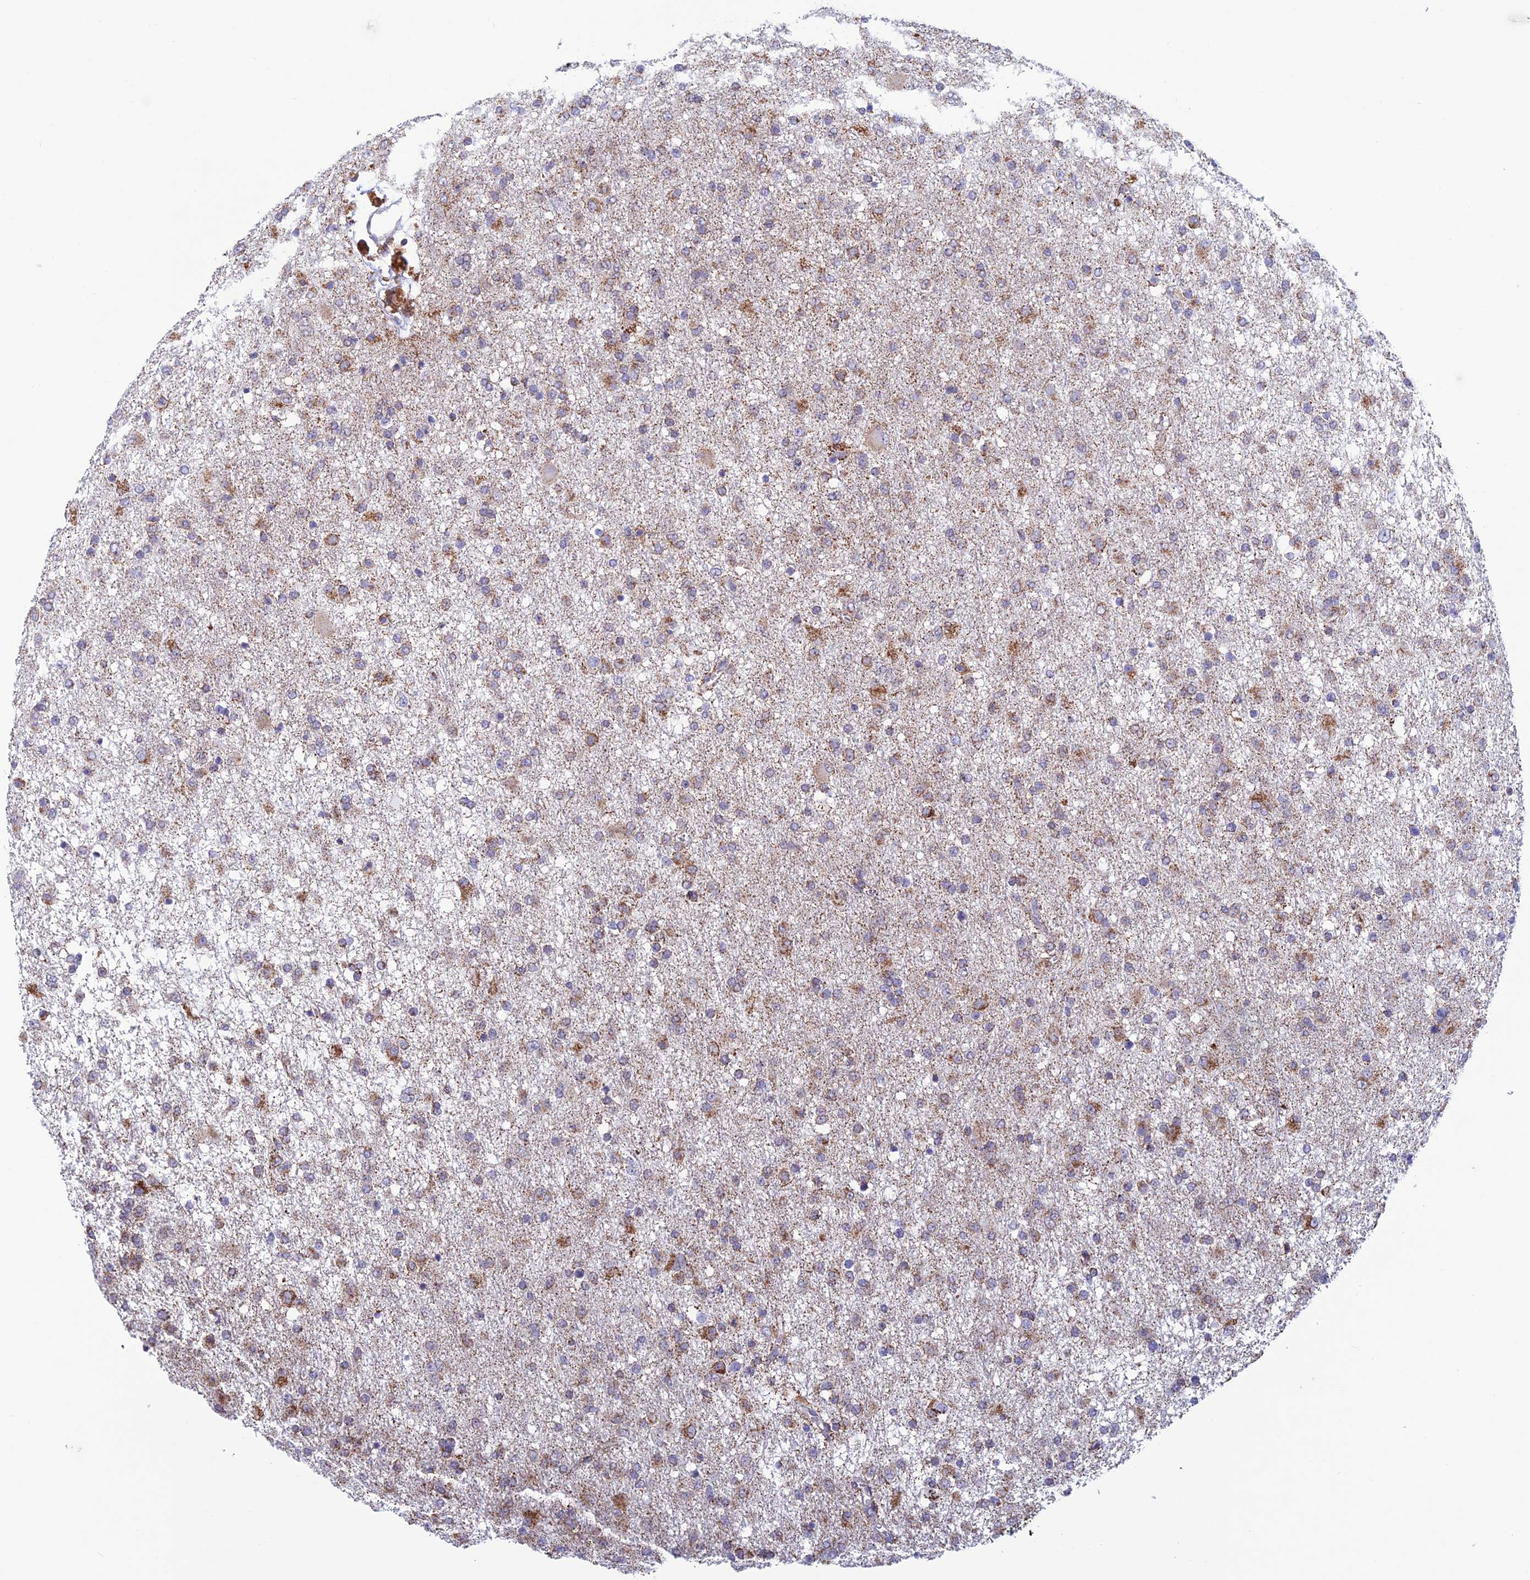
{"staining": {"intensity": "moderate", "quantity": "25%-75%", "location": "cytoplasmic/membranous"}, "tissue": "glioma", "cell_type": "Tumor cells", "image_type": "cancer", "snomed": [{"axis": "morphology", "description": "Glioma, malignant, Low grade"}, {"axis": "topography", "description": "Brain"}], "caption": "The image demonstrates staining of malignant glioma (low-grade), revealing moderate cytoplasmic/membranous protein expression (brown color) within tumor cells.", "gene": "ZNG1B", "patient": {"sex": "male", "age": 65}}